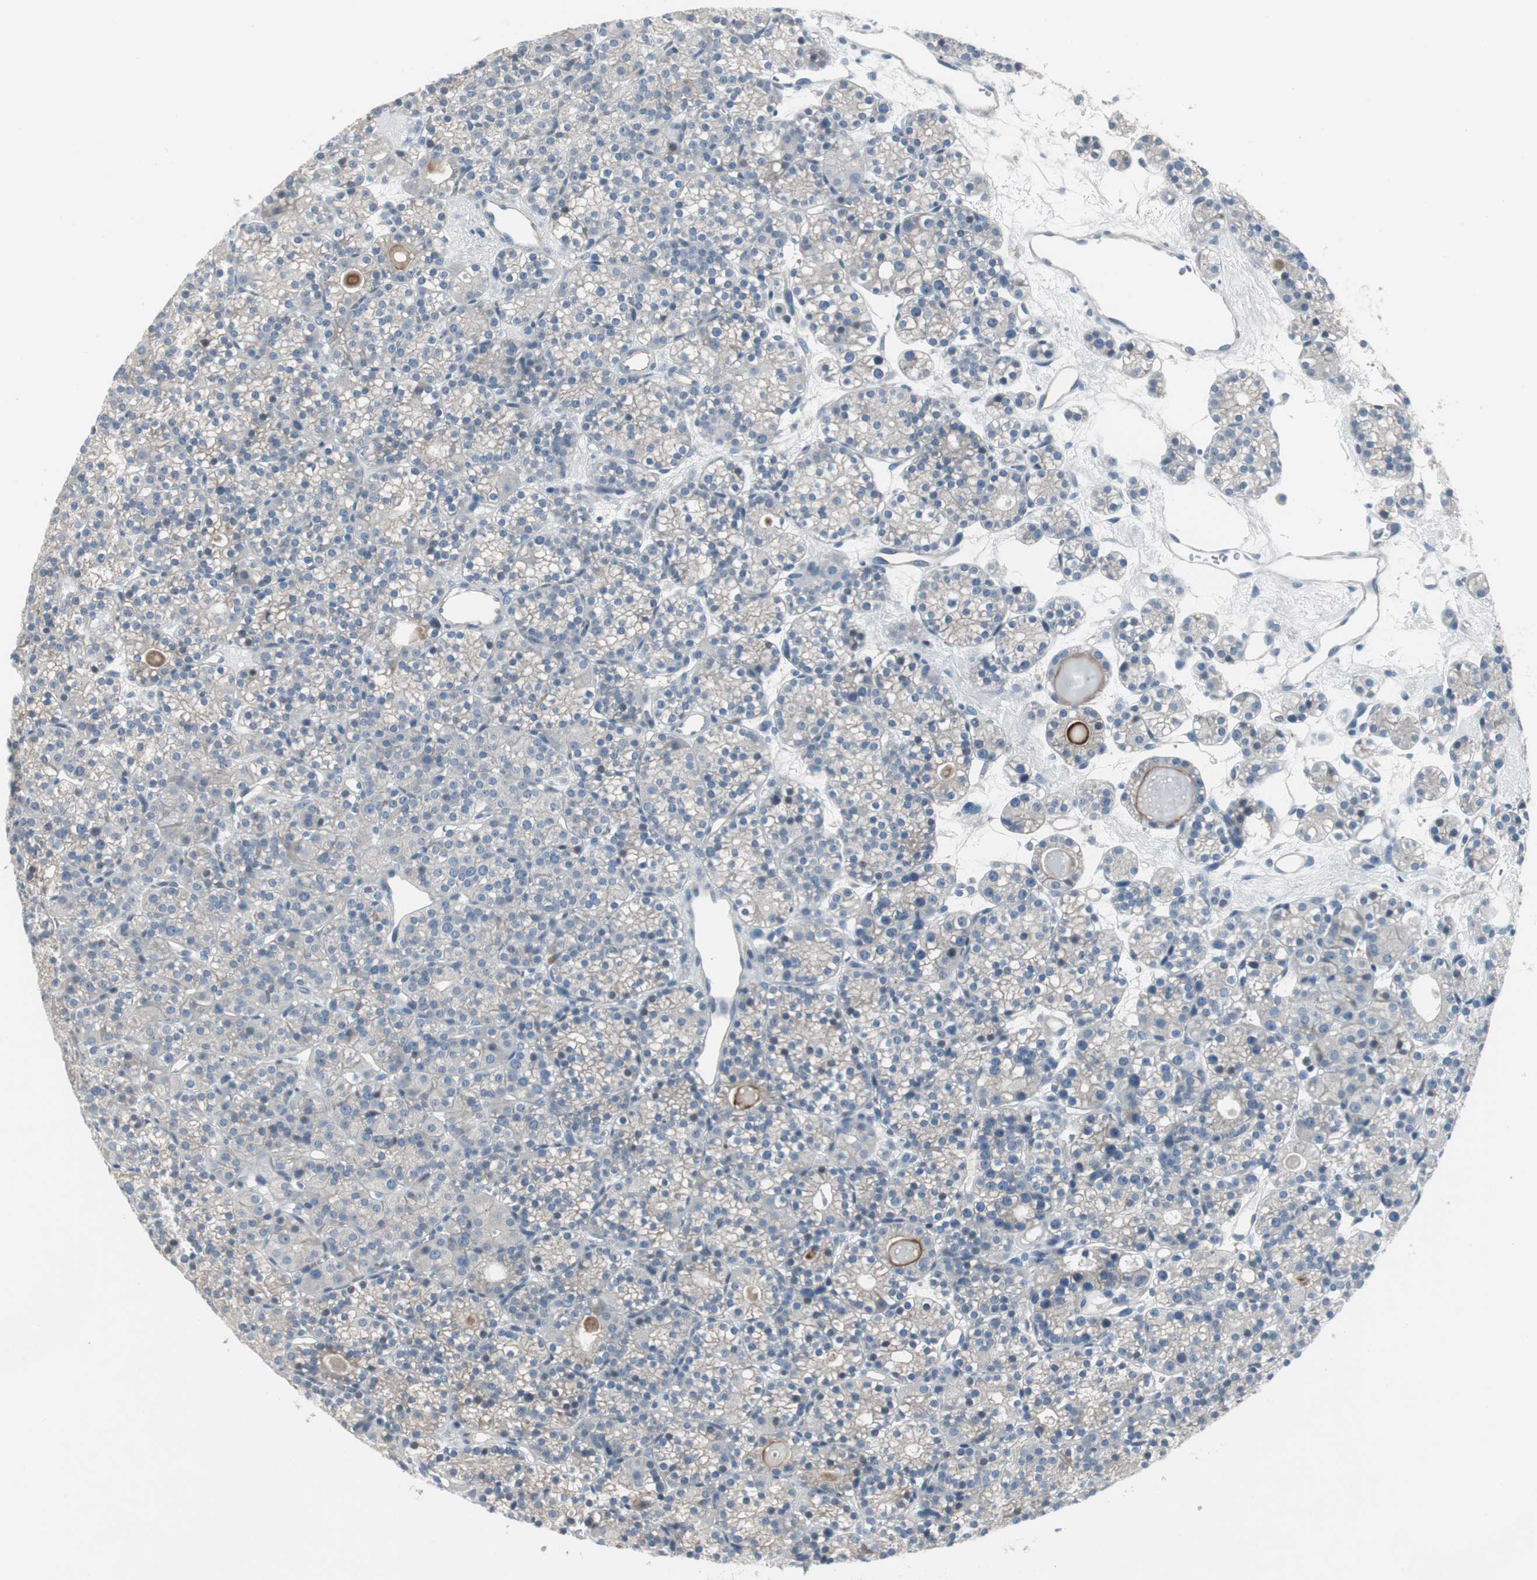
{"staining": {"intensity": "weak", "quantity": ">75%", "location": "cytoplasmic/membranous"}, "tissue": "parathyroid gland", "cell_type": "Glandular cells", "image_type": "normal", "snomed": [{"axis": "morphology", "description": "Normal tissue, NOS"}, {"axis": "topography", "description": "Parathyroid gland"}], "caption": "This image shows immunohistochemistry staining of benign human parathyroid gland, with low weak cytoplasmic/membranous staining in approximately >75% of glandular cells.", "gene": "PIGR", "patient": {"sex": "female", "age": 64}}